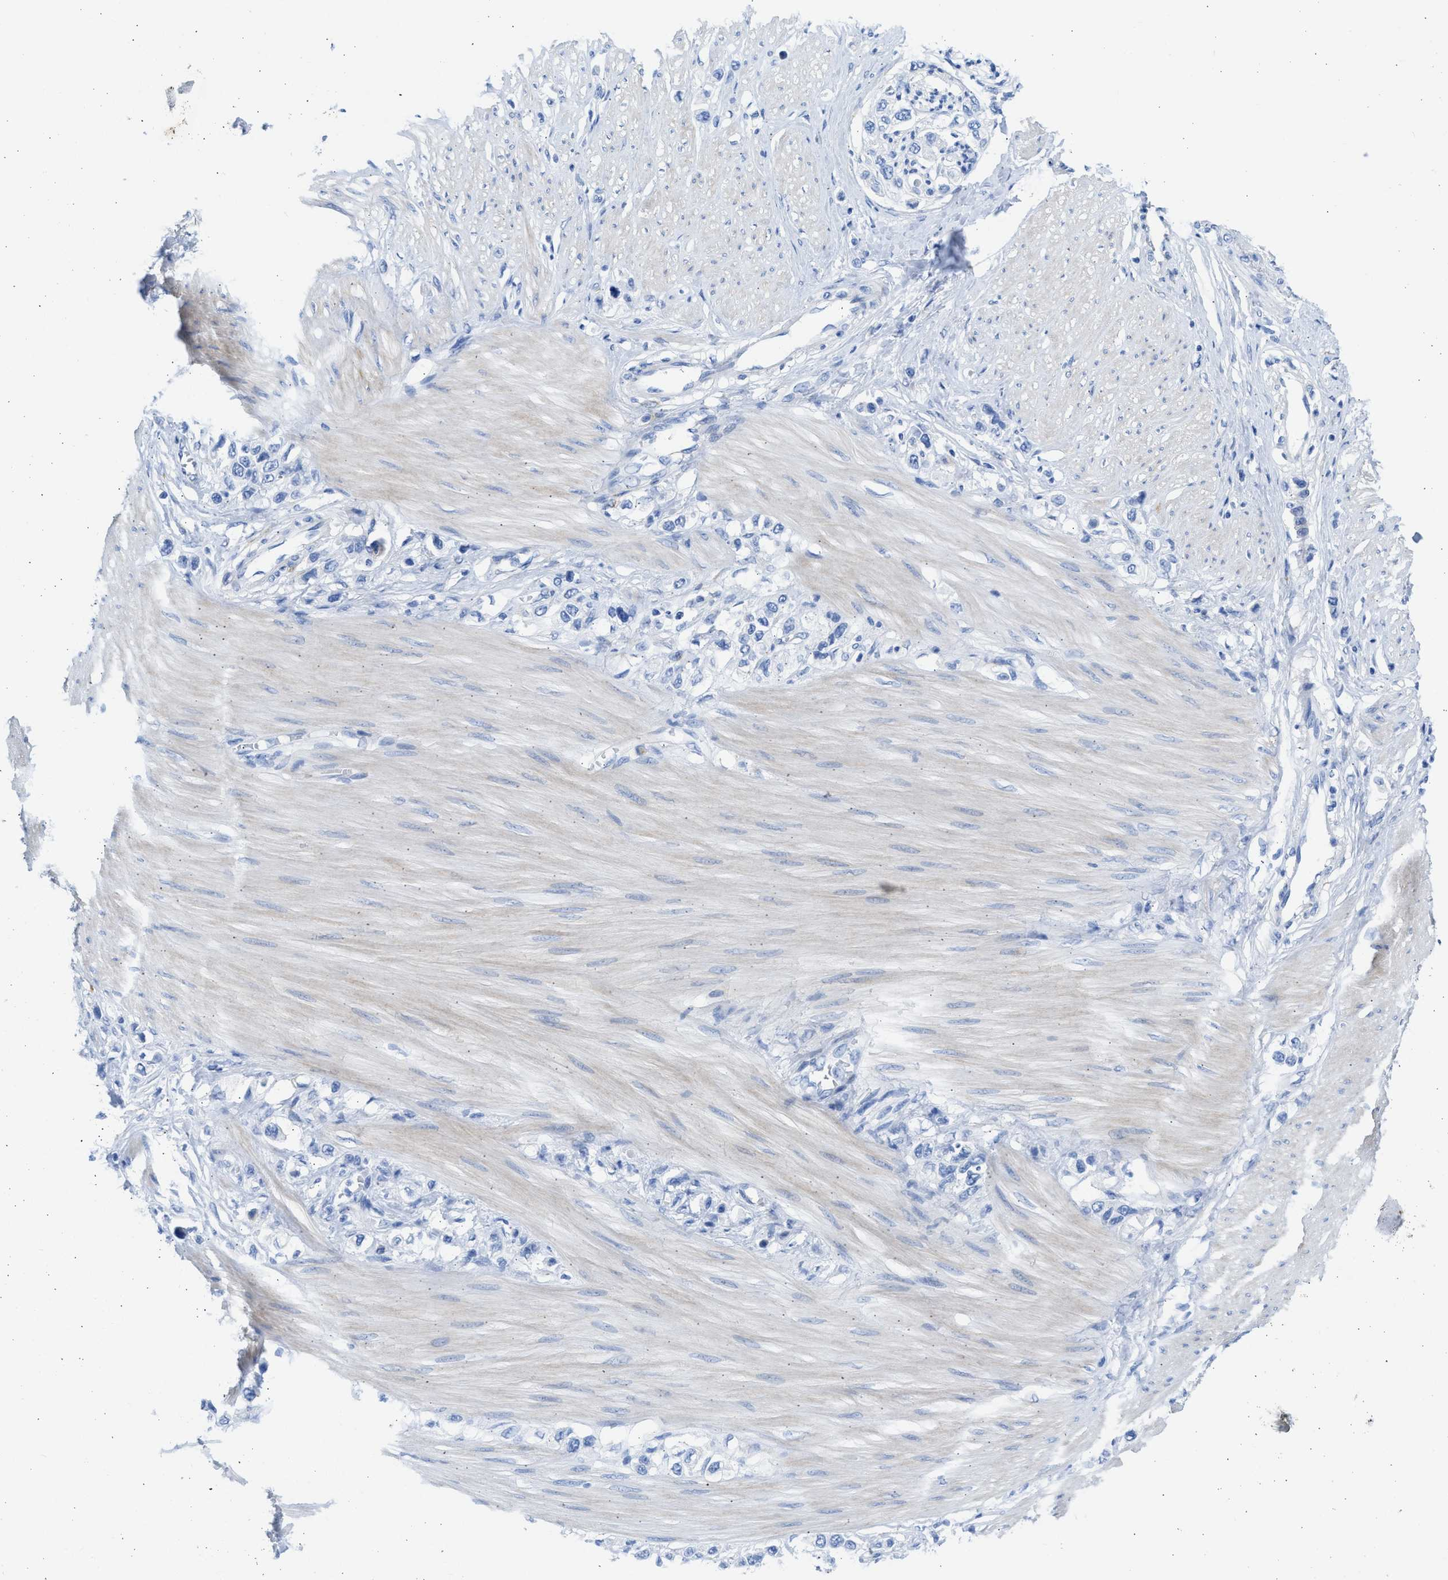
{"staining": {"intensity": "negative", "quantity": "none", "location": "none"}, "tissue": "stomach cancer", "cell_type": "Tumor cells", "image_type": "cancer", "snomed": [{"axis": "morphology", "description": "Adenocarcinoma, NOS"}, {"axis": "topography", "description": "Stomach"}], "caption": "Photomicrograph shows no significant protein positivity in tumor cells of stomach adenocarcinoma.", "gene": "SPATA3", "patient": {"sex": "female", "age": 65}}